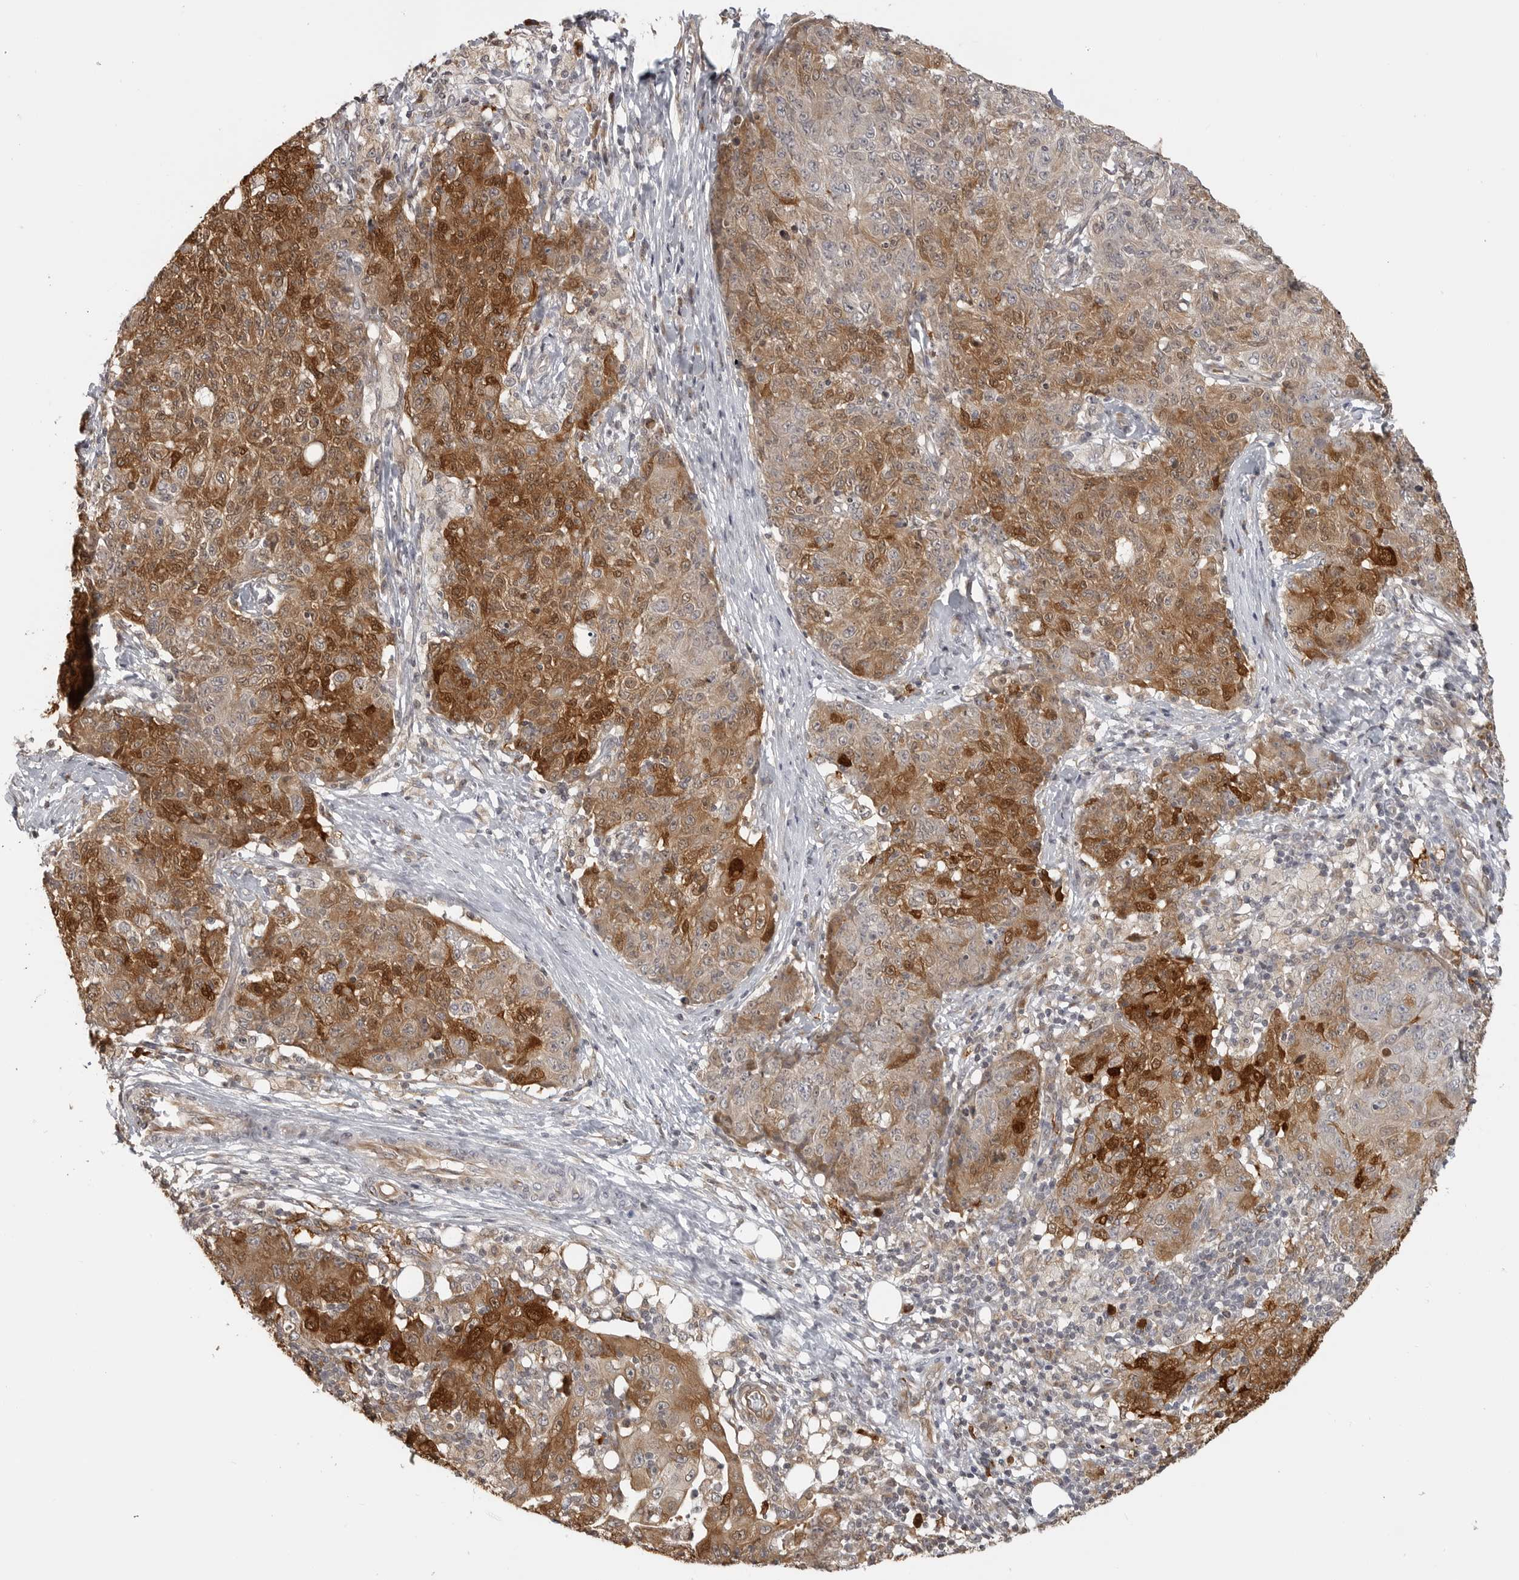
{"staining": {"intensity": "moderate", "quantity": ">75%", "location": "cytoplasmic/membranous"}, "tissue": "ovarian cancer", "cell_type": "Tumor cells", "image_type": "cancer", "snomed": [{"axis": "morphology", "description": "Carcinoma, endometroid"}, {"axis": "topography", "description": "Ovary"}], "caption": "Brown immunohistochemical staining in human ovarian cancer exhibits moderate cytoplasmic/membranous positivity in about >75% of tumor cells.", "gene": "IDO1", "patient": {"sex": "female", "age": 42}}